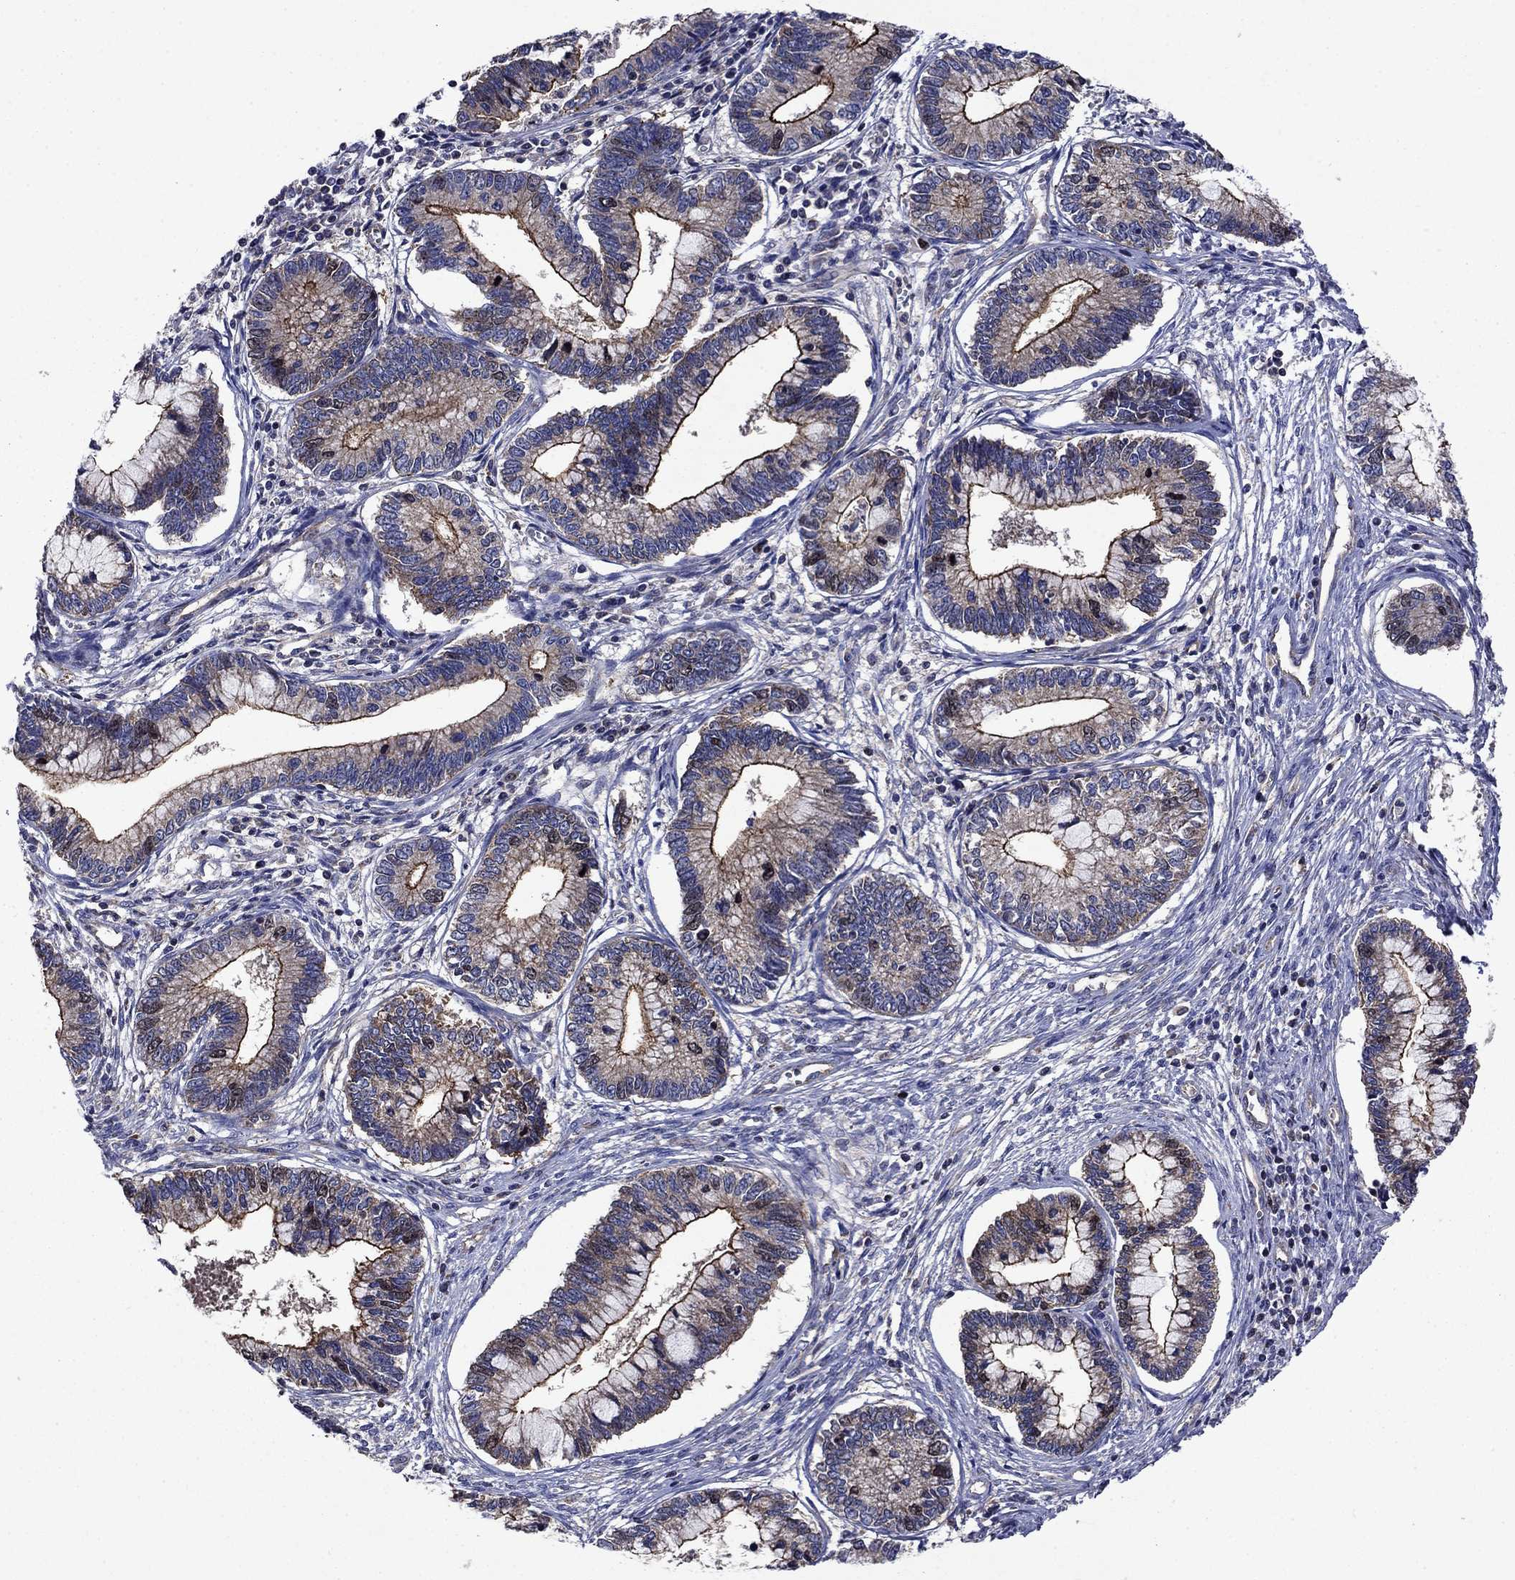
{"staining": {"intensity": "strong", "quantity": "<25%", "location": "cytoplasmic/membranous,nuclear"}, "tissue": "cervical cancer", "cell_type": "Tumor cells", "image_type": "cancer", "snomed": [{"axis": "morphology", "description": "Adenocarcinoma, NOS"}, {"axis": "topography", "description": "Cervix"}], "caption": "Immunohistochemical staining of human cervical cancer (adenocarcinoma) displays strong cytoplasmic/membranous and nuclear protein expression in approximately <25% of tumor cells. Nuclei are stained in blue.", "gene": "KIF22", "patient": {"sex": "female", "age": 44}}